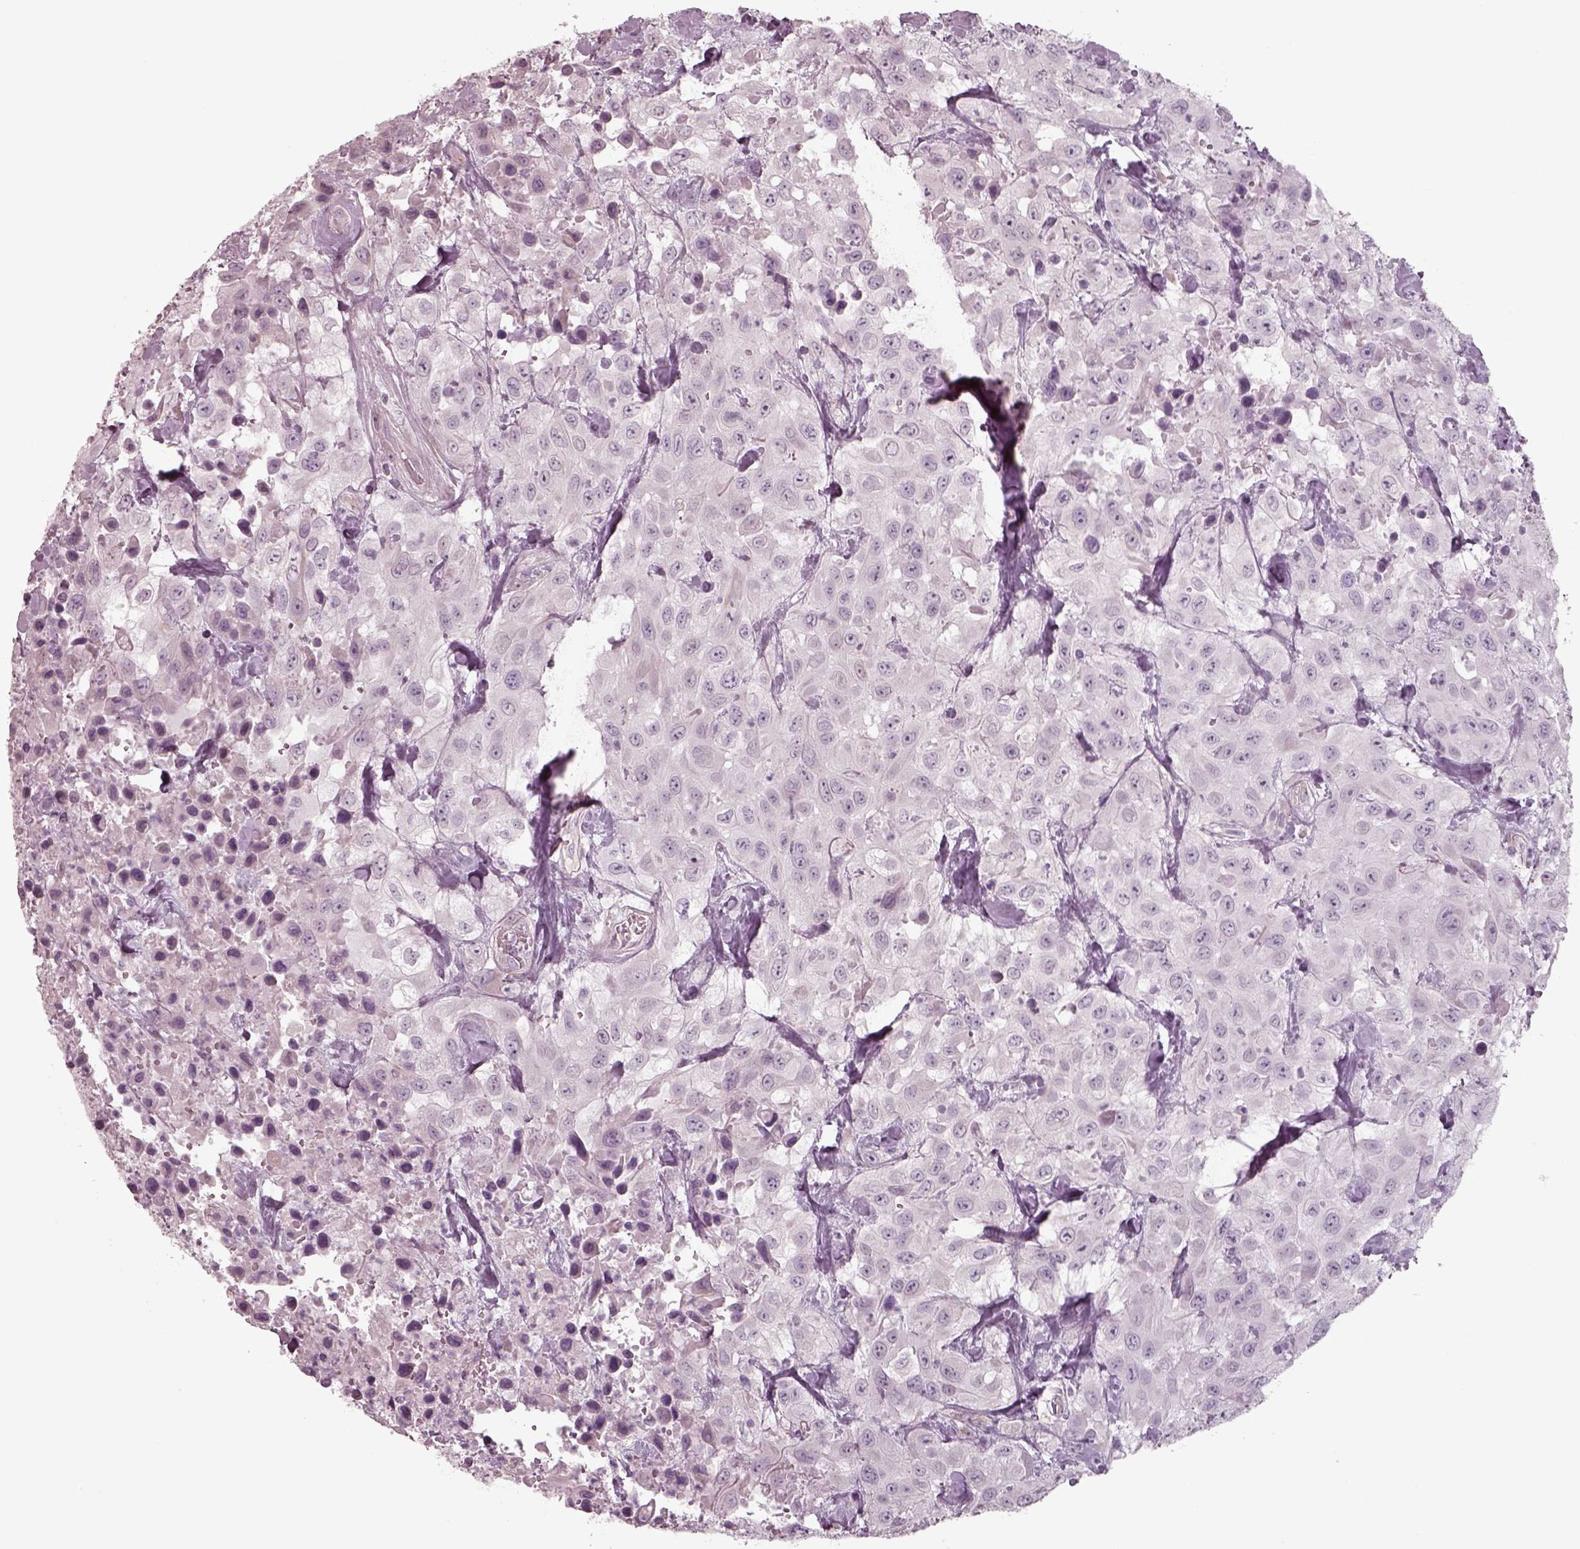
{"staining": {"intensity": "negative", "quantity": "none", "location": "none"}, "tissue": "urothelial cancer", "cell_type": "Tumor cells", "image_type": "cancer", "snomed": [{"axis": "morphology", "description": "Urothelial carcinoma, High grade"}, {"axis": "topography", "description": "Urinary bladder"}], "caption": "Immunohistochemistry (IHC) photomicrograph of neoplastic tissue: urothelial carcinoma (high-grade) stained with DAB (3,3'-diaminobenzidine) displays no significant protein staining in tumor cells.", "gene": "SEPTIN14", "patient": {"sex": "male", "age": 79}}